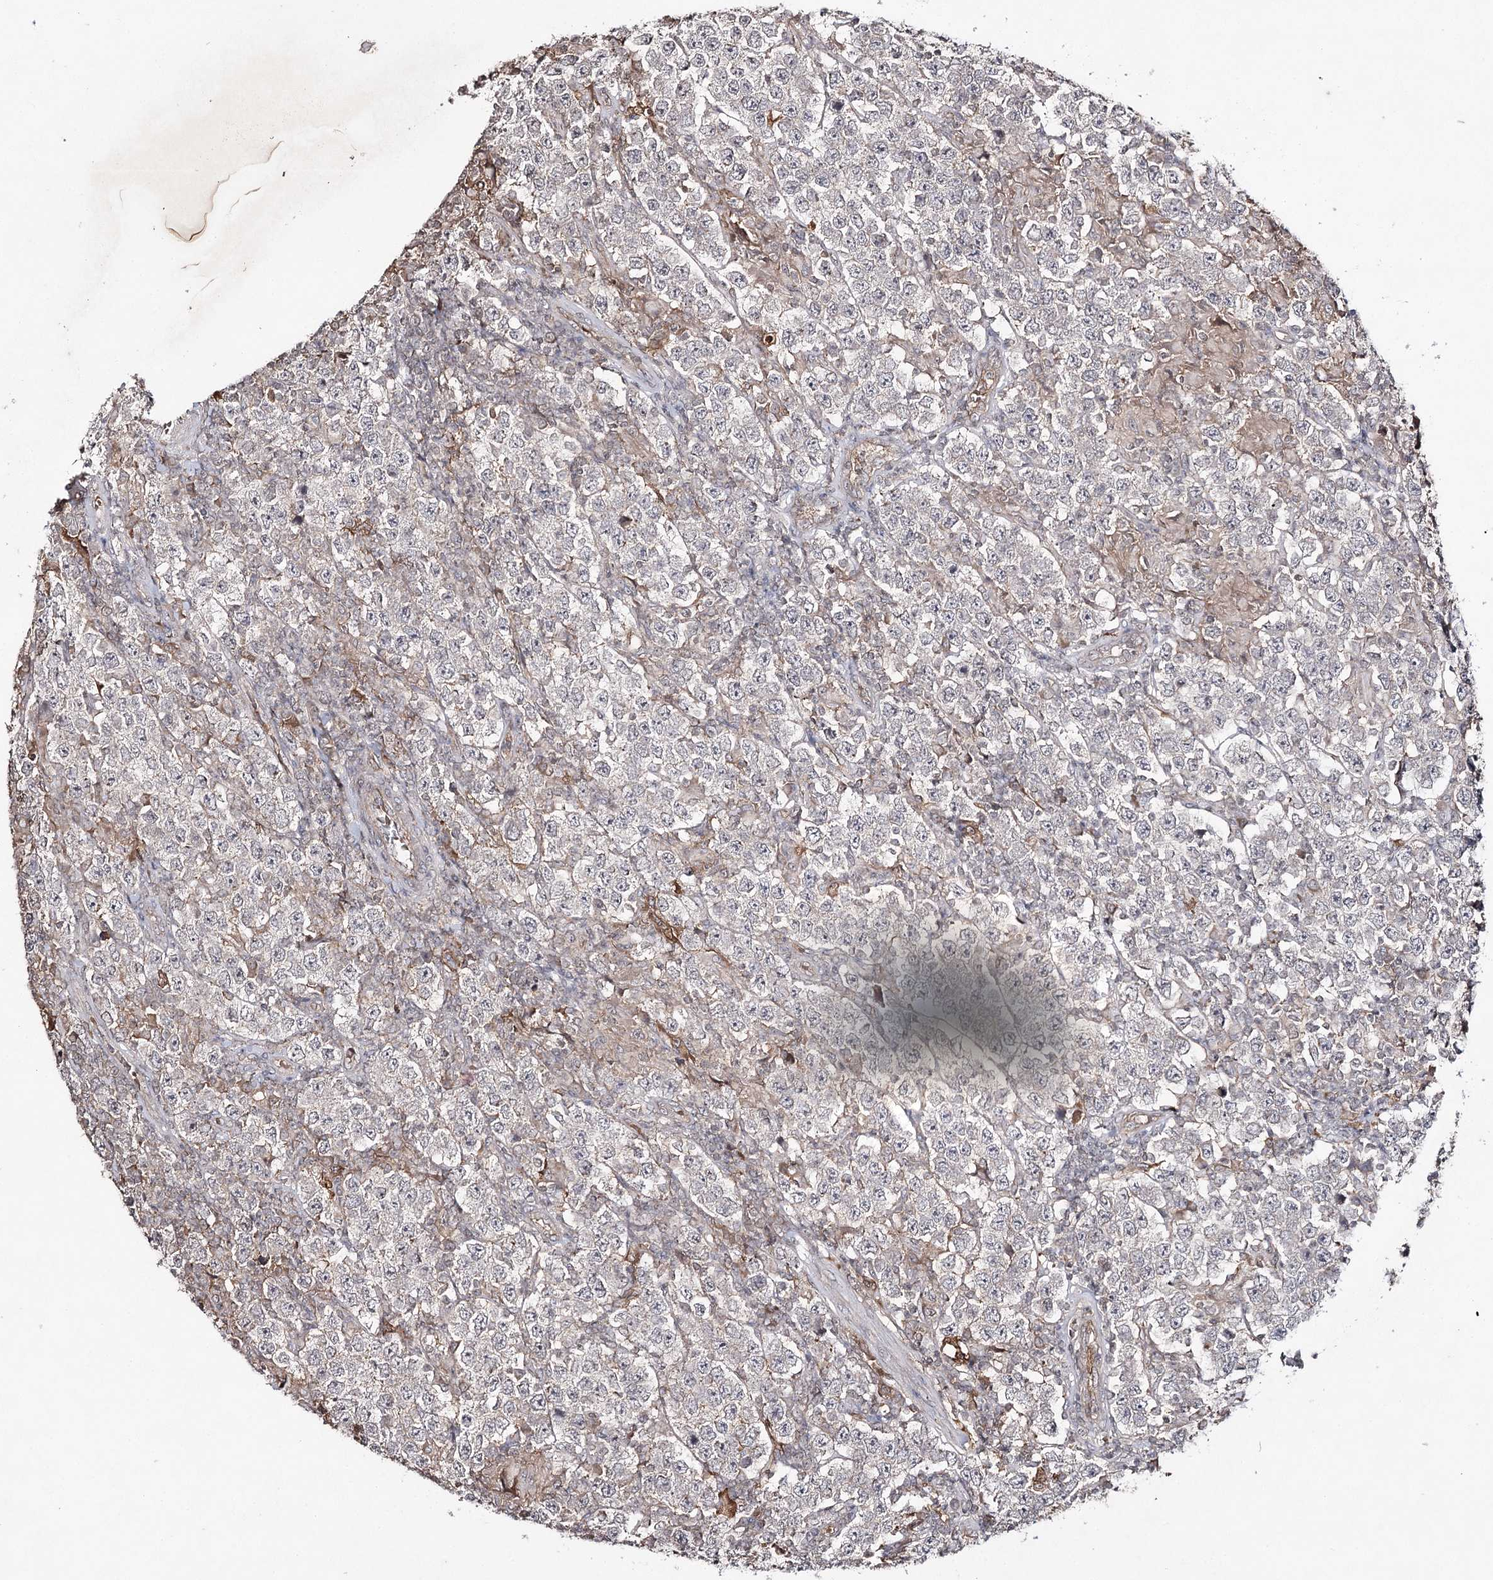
{"staining": {"intensity": "negative", "quantity": "none", "location": "none"}, "tissue": "testis cancer", "cell_type": "Tumor cells", "image_type": "cancer", "snomed": [{"axis": "morphology", "description": "Normal tissue, NOS"}, {"axis": "morphology", "description": "Urothelial carcinoma, High grade"}, {"axis": "morphology", "description": "Seminoma, NOS"}, {"axis": "morphology", "description": "Carcinoma, Embryonal, NOS"}, {"axis": "topography", "description": "Urinary bladder"}, {"axis": "topography", "description": "Testis"}], "caption": "This is an immunohistochemistry (IHC) image of embryonal carcinoma (testis). There is no expression in tumor cells.", "gene": "SYNGR3", "patient": {"sex": "male", "age": 41}}